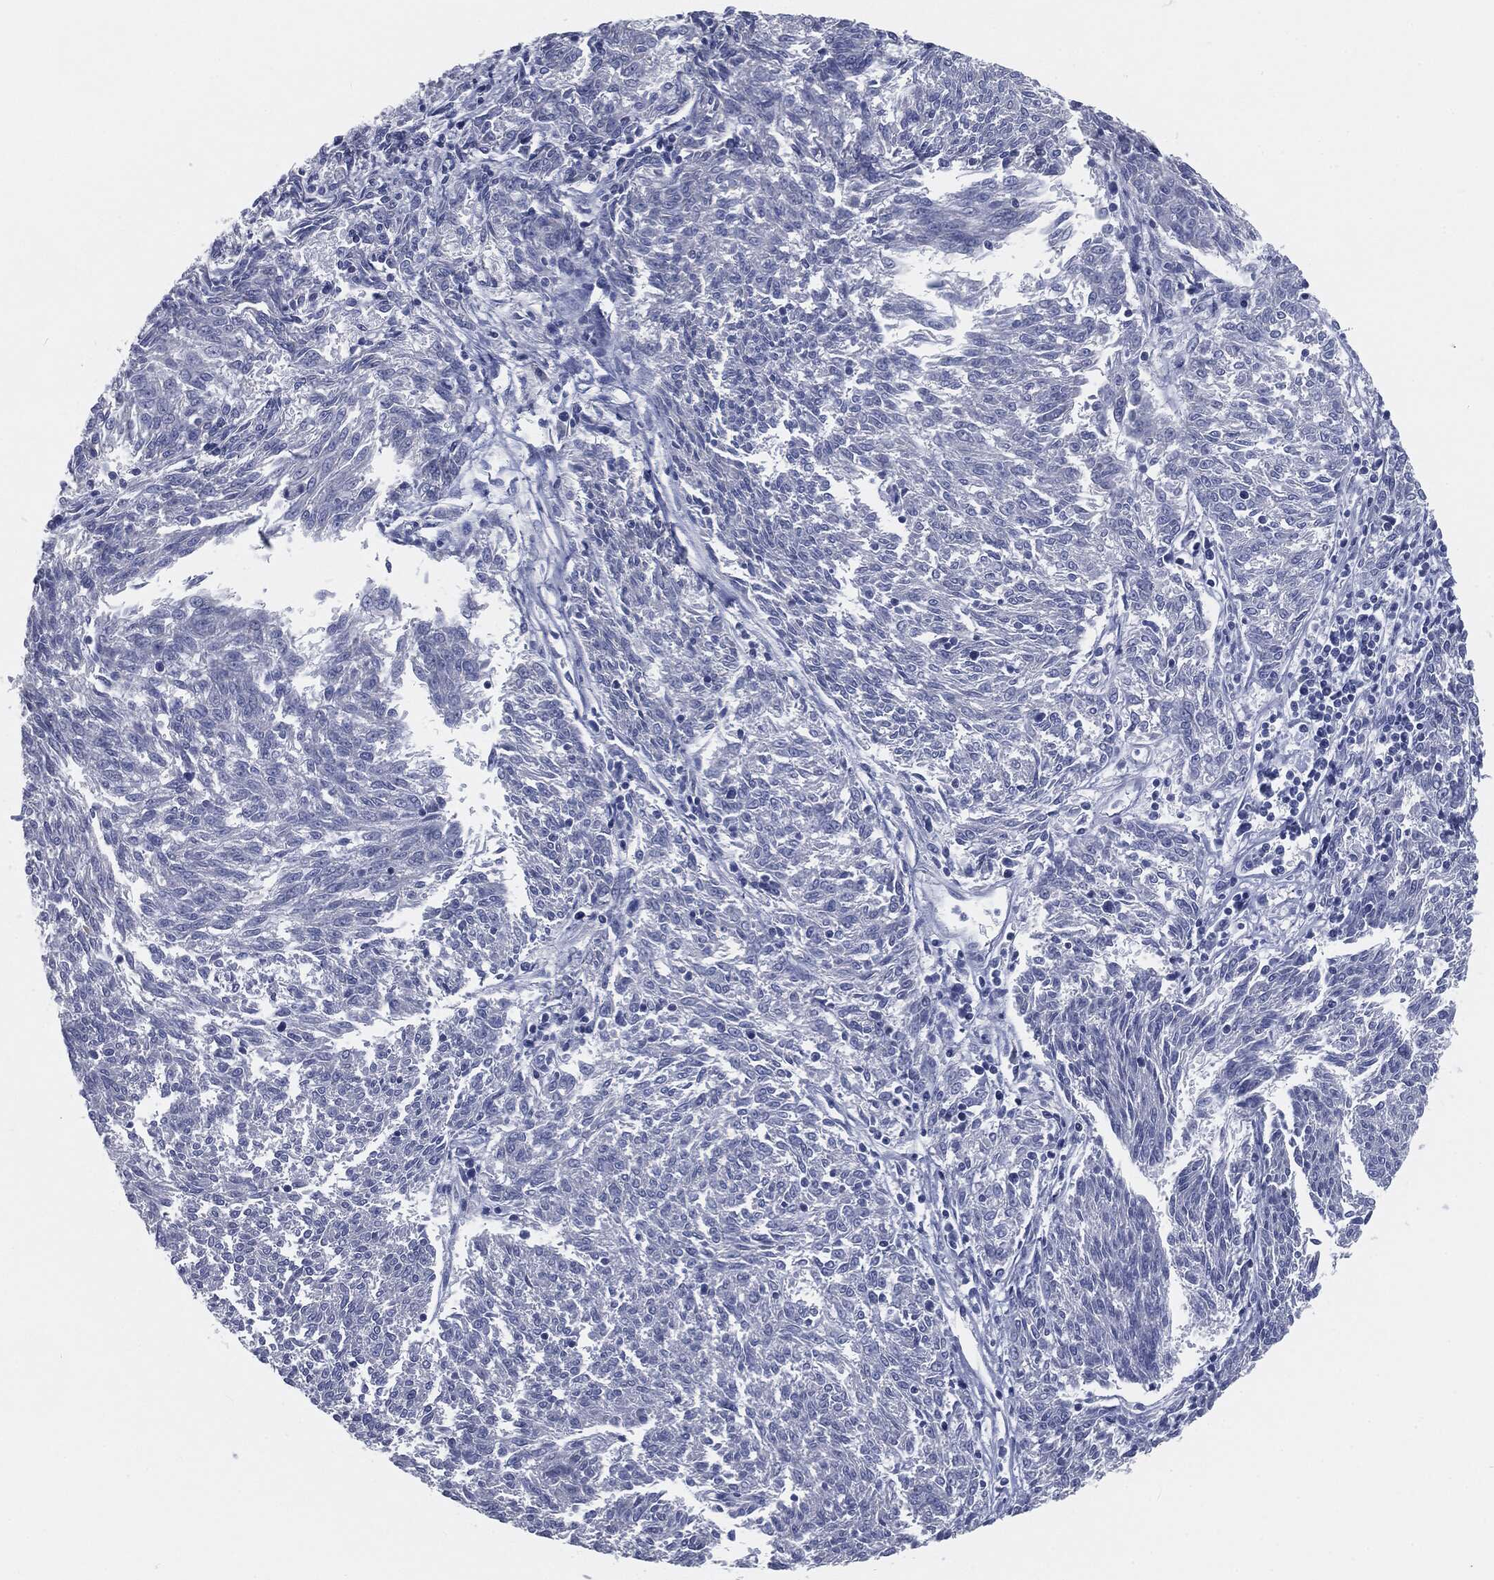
{"staining": {"intensity": "negative", "quantity": "none", "location": "none"}, "tissue": "melanoma", "cell_type": "Tumor cells", "image_type": "cancer", "snomed": [{"axis": "morphology", "description": "Malignant melanoma, NOS"}, {"axis": "topography", "description": "Skin"}], "caption": "A high-resolution image shows immunohistochemistry (IHC) staining of melanoma, which demonstrates no significant positivity in tumor cells.", "gene": "CAV3", "patient": {"sex": "female", "age": 72}}